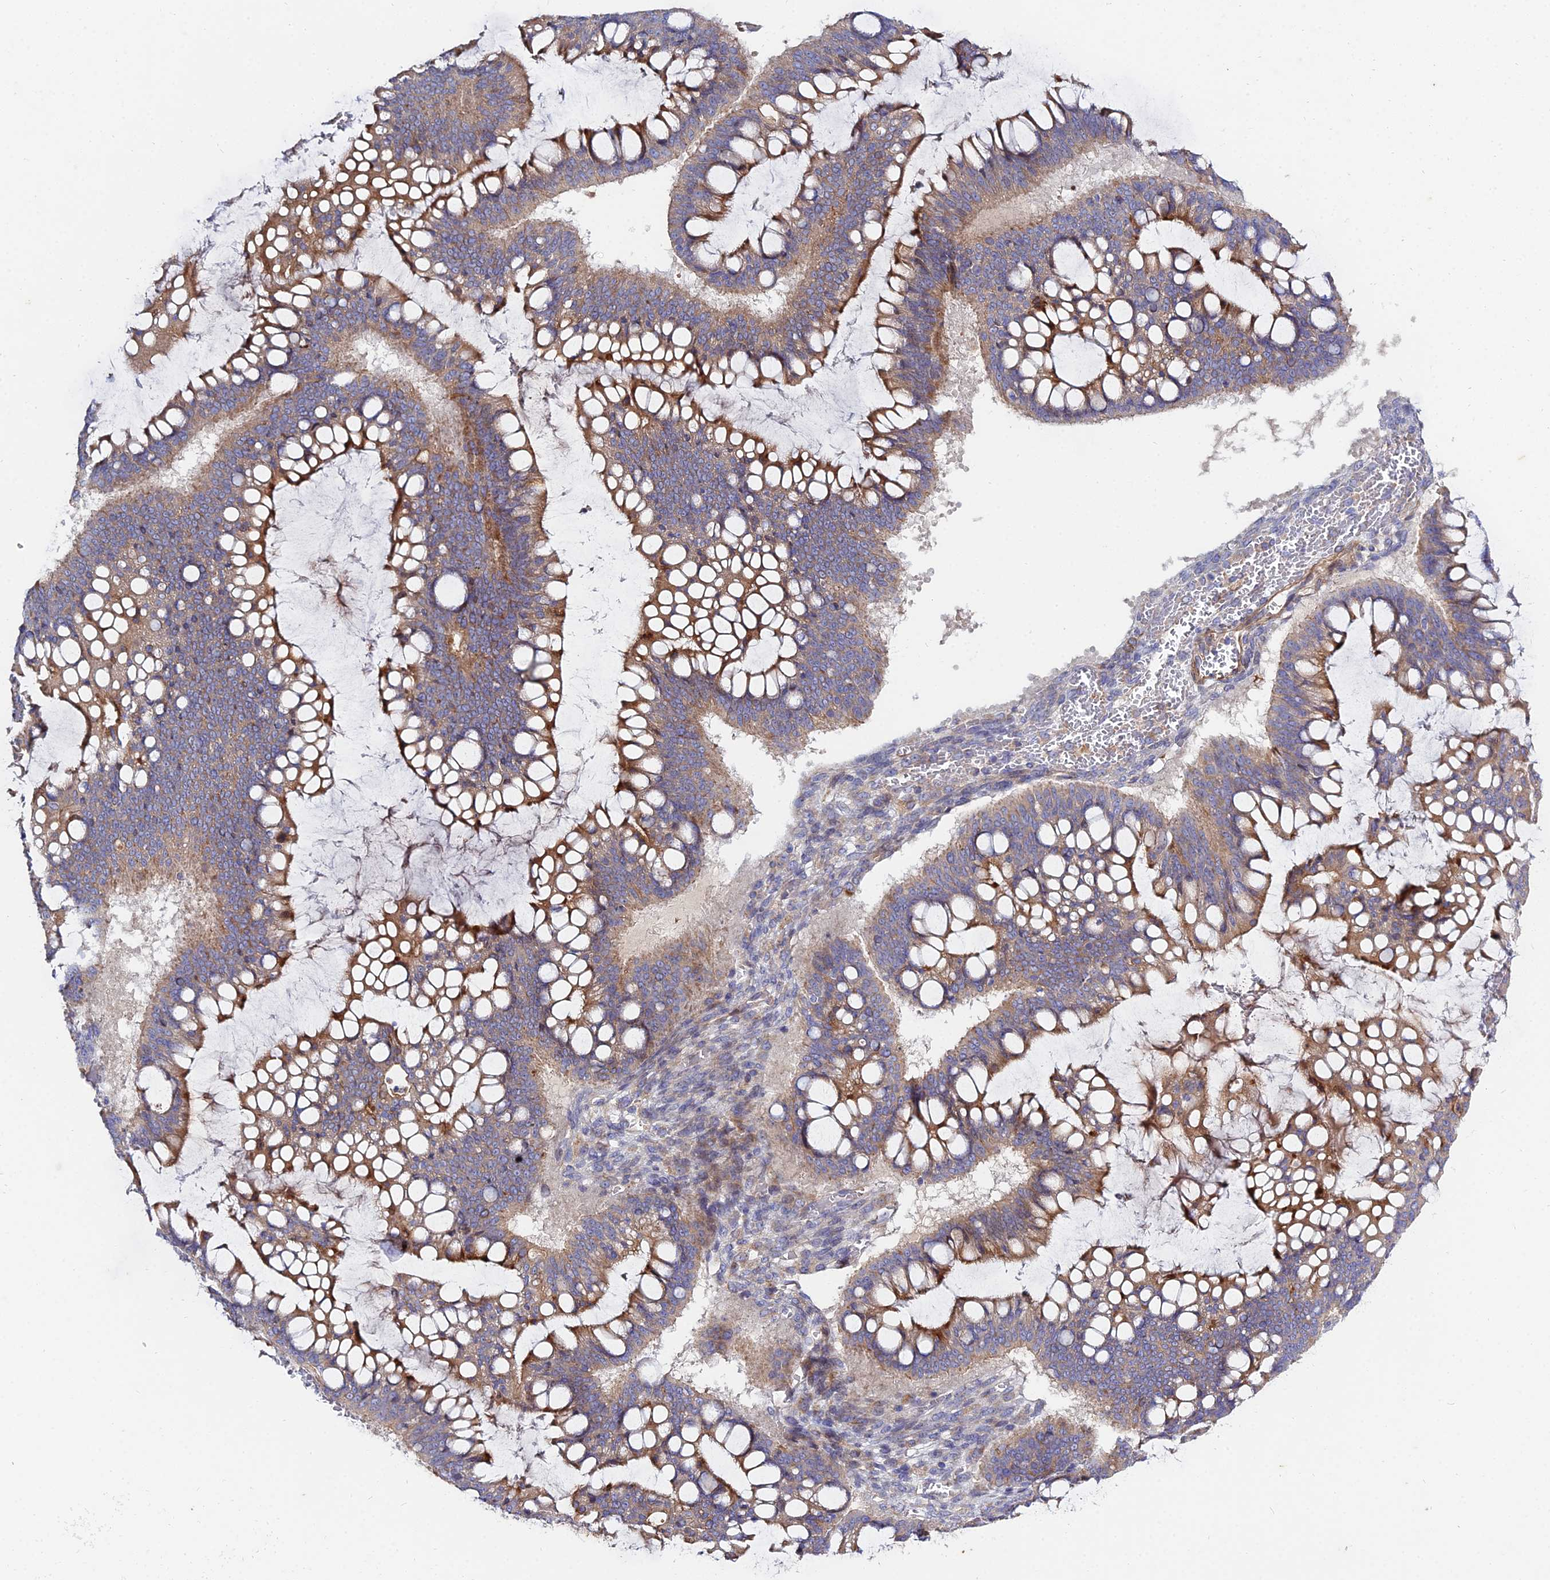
{"staining": {"intensity": "moderate", "quantity": ">75%", "location": "cytoplasmic/membranous"}, "tissue": "ovarian cancer", "cell_type": "Tumor cells", "image_type": "cancer", "snomed": [{"axis": "morphology", "description": "Cystadenocarcinoma, mucinous, NOS"}, {"axis": "topography", "description": "Ovary"}], "caption": "Tumor cells demonstrate medium levels of moderate cytoplasmic/membranous positivity in approximately >75% of cells in ovarian mucinous cystadenocarcinoma. The staining was performed using DAB (3,3'-diaminobenzidine), with brown indicating positive protein expression. Nuclei are stained blue with hematoxylin.", "gene": "ARL6IP1", "patient": {"sex": "female", "age": 73}}